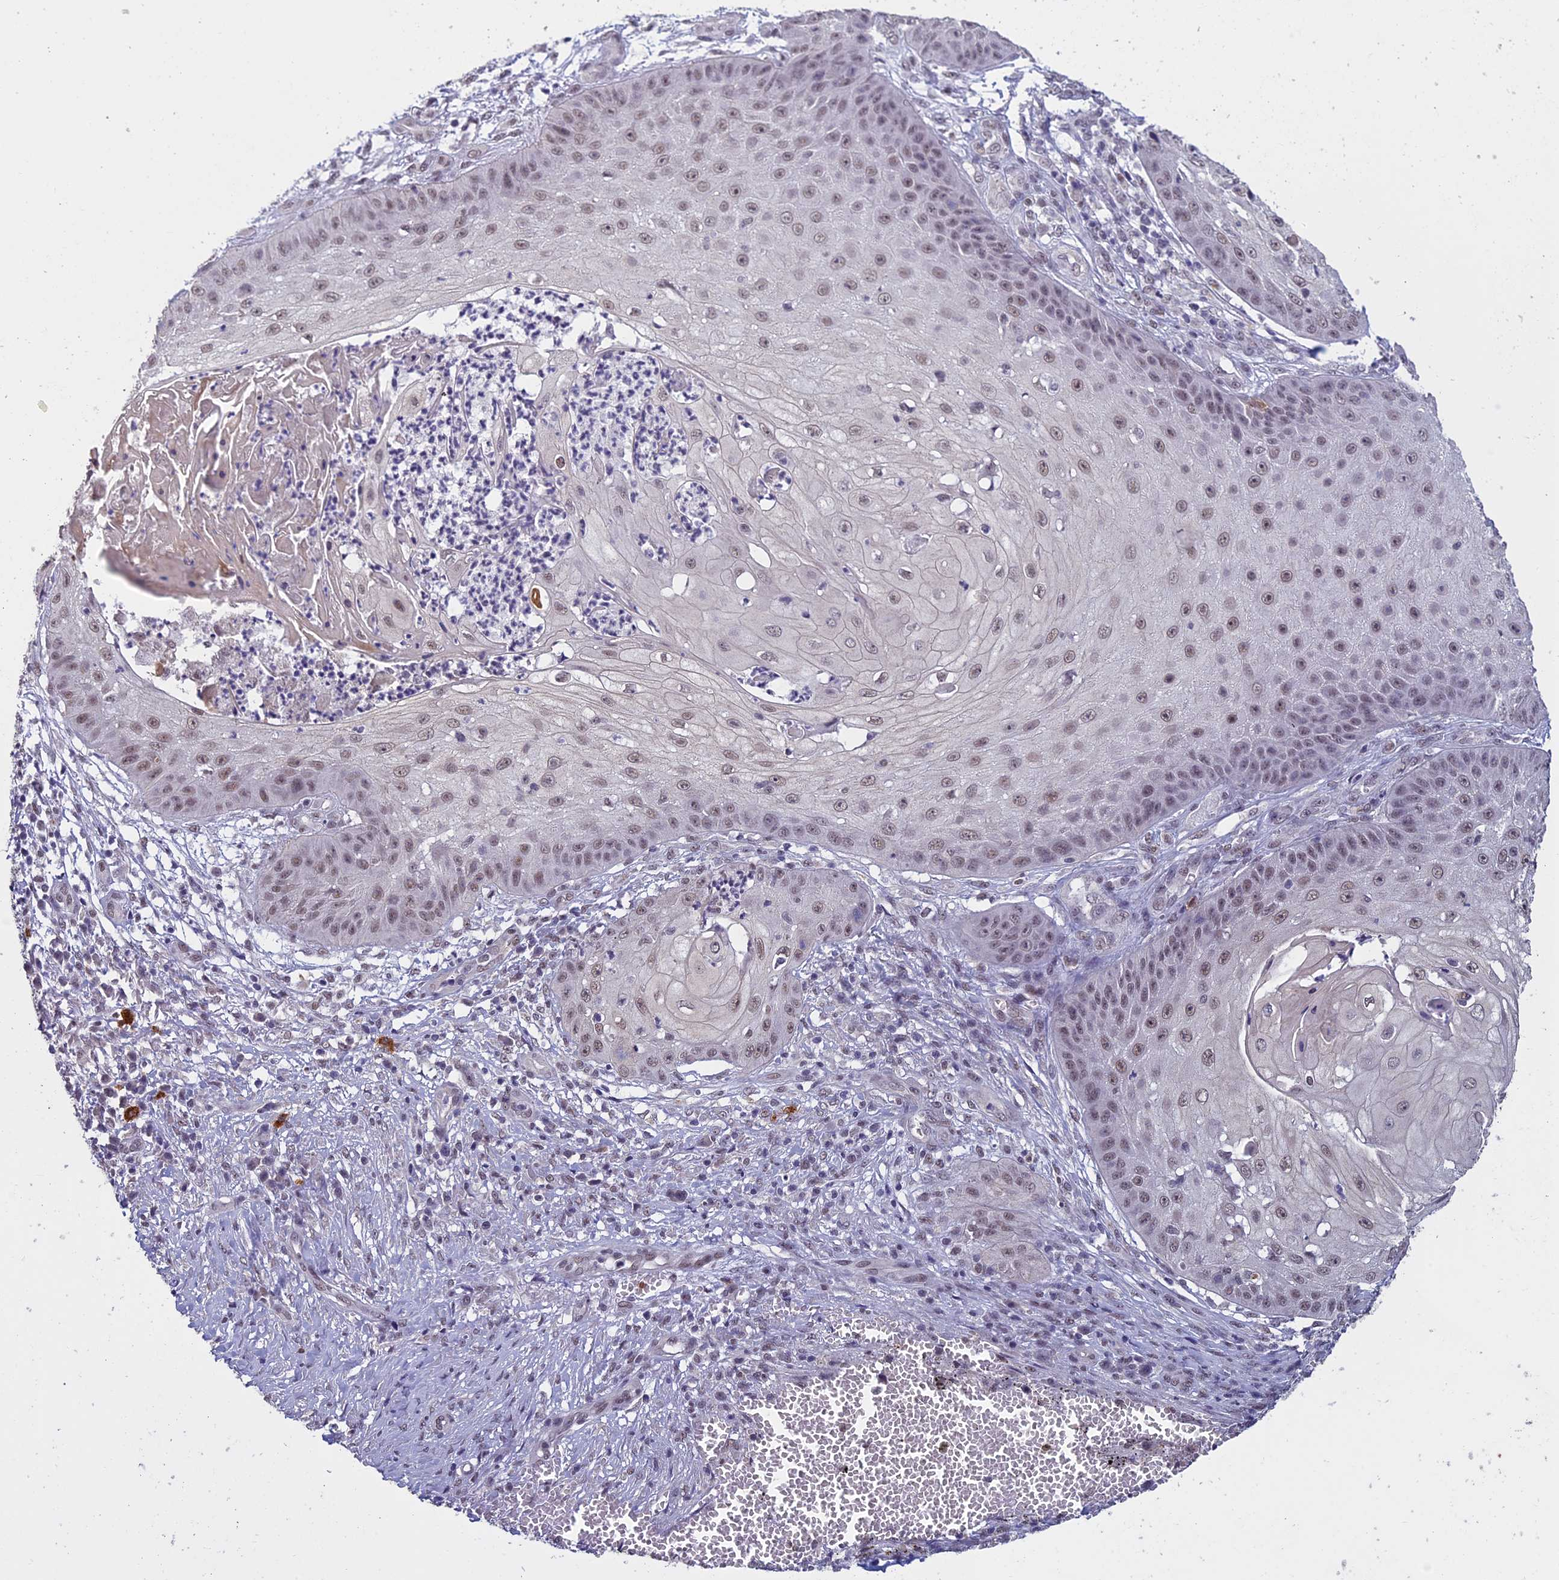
{"staining": {"intensity": "weak", "quantity": ">75%", "location": "nuclear"}, "tissue": "skin cancer", "cell_type": "Tumor cells", "image_type": "cancer", "snomed": [{"axis": "morphology", "description": "Squamous cell carcinoma, NOS"}, {"axis": "topography", "description": "Skin"}], "caption": "The photomicrograph demonstrates immunohistochemical staining of skin cancer (squamous cell carcinoma). There is weak nuclear expression is identified in approximately >75% of tumor cells.", "gene": "RNF40", "patient": {"sex": "male", "age": 70}}